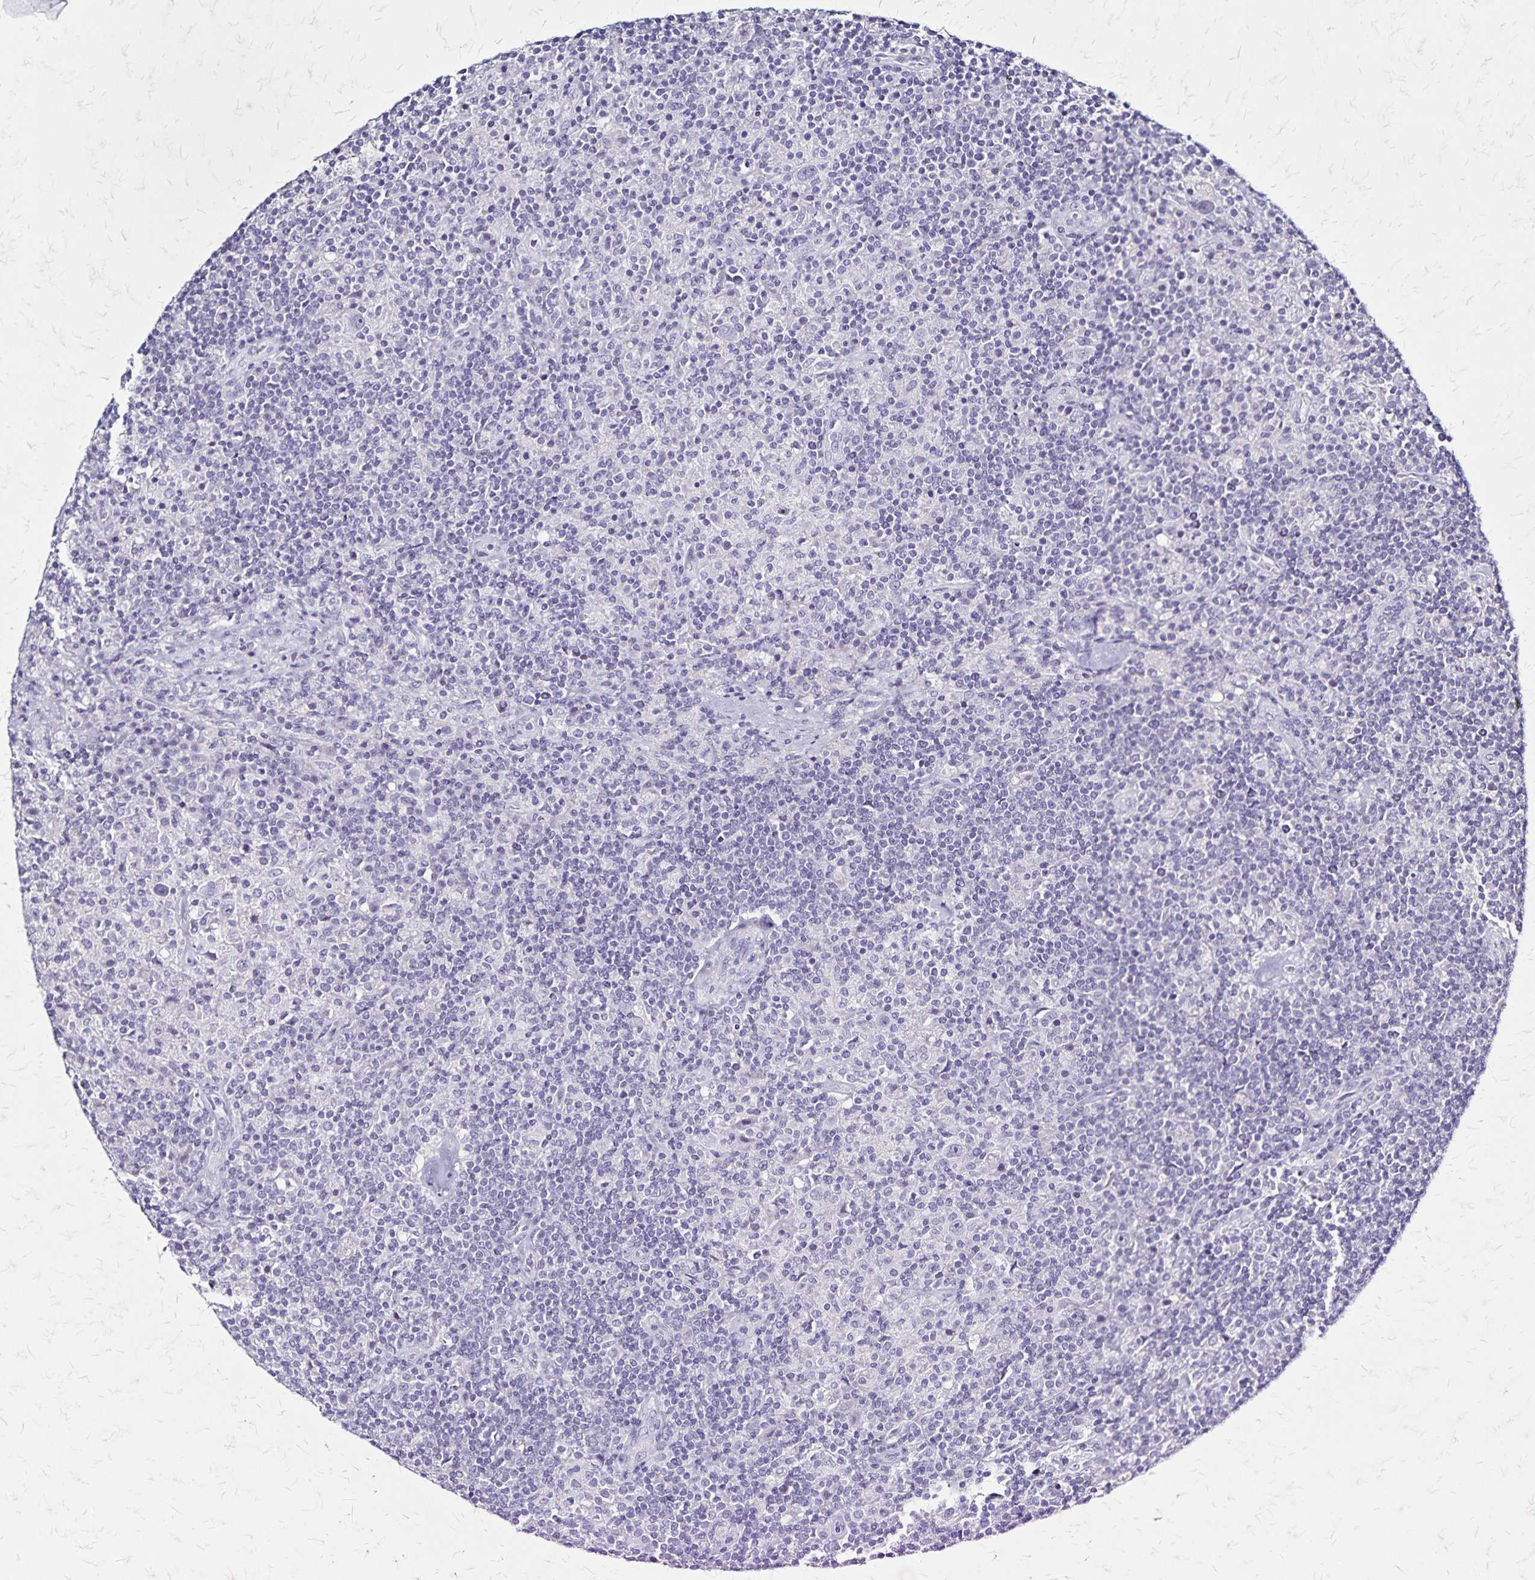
{"staining": {"intensity": "negative", "quantity": "none", "location": "none"}, "tissue": "lymphoma", "cell_type": "Tumor cells", "image_type": "cancer", "snomed": [{"axis": "morphology", "description": "Hodgkin's disease, NOS"}, {"axis": "topography", "description": "Lymph node"}], "caption": "The photomicrograph displays no significant positivity in tumor cells of Hodgkin's disease. (Stains: DAB immunohistochemistry with hematoxylin counter stain, Microscopy: brightfield microscopy at high magnification).", "gene": "PLXNA4", "patient": {"sex": "male", "age": 70}}